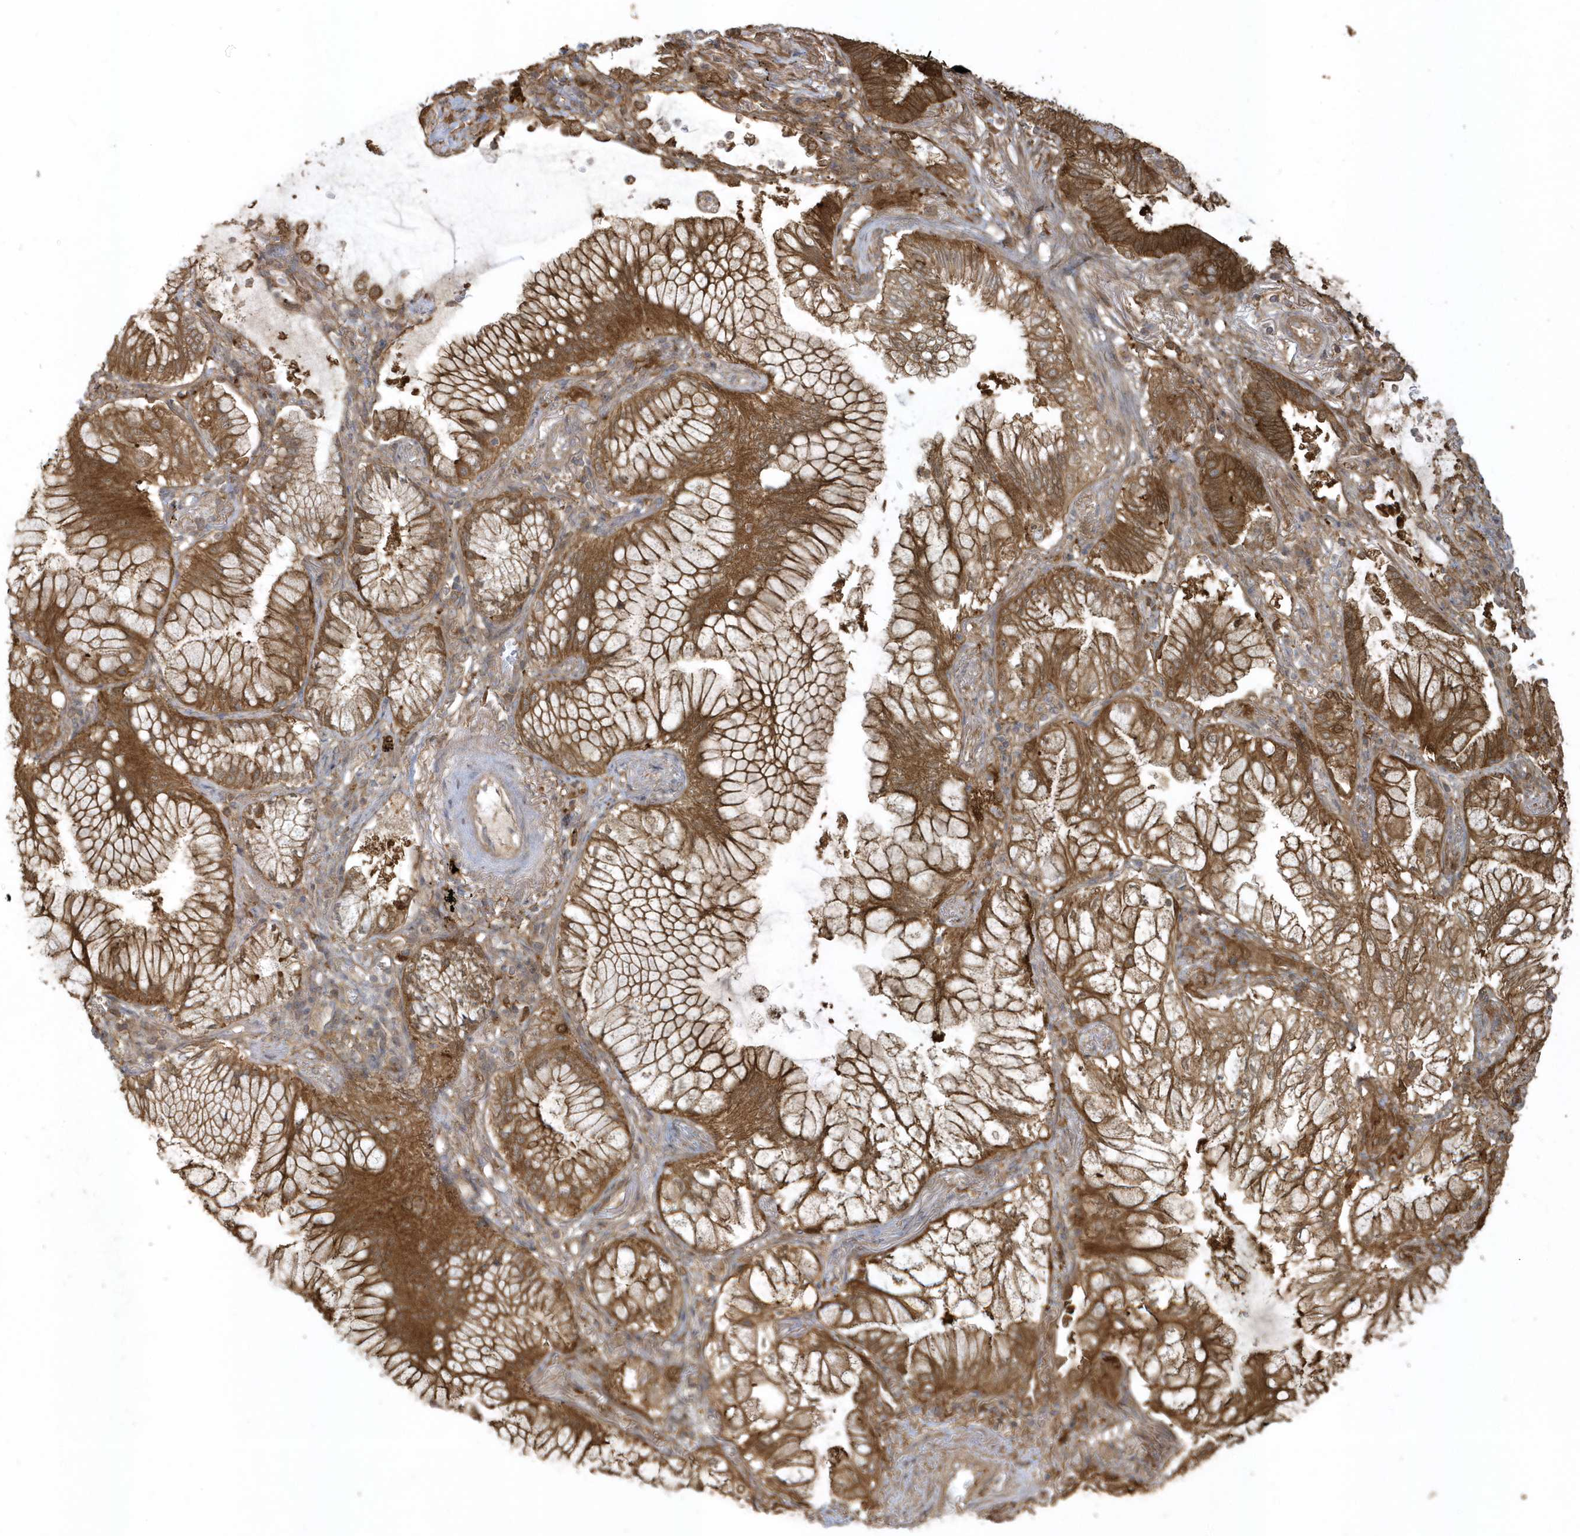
{"staining": {"intensity": "strong", "quantity": ">75%", "location": "cytoplasmic/membranous"}, "tissue": "lung cancer", "cell_type": "Tumor cells", "image_type": "cancer", "snomed": [{"axis": "morphology", "description": "Adenocarcinoma, NOS"}, {"axis": "topography", "description": "Lung"}], "caption": "IHC of human lung adenocarcinoma exhibits high levels of strong cytoplasmic/membranous expression in about >75% of tumor cells.", "gene": "HNMT", "patient": {"sex": "female", "age": 70}}